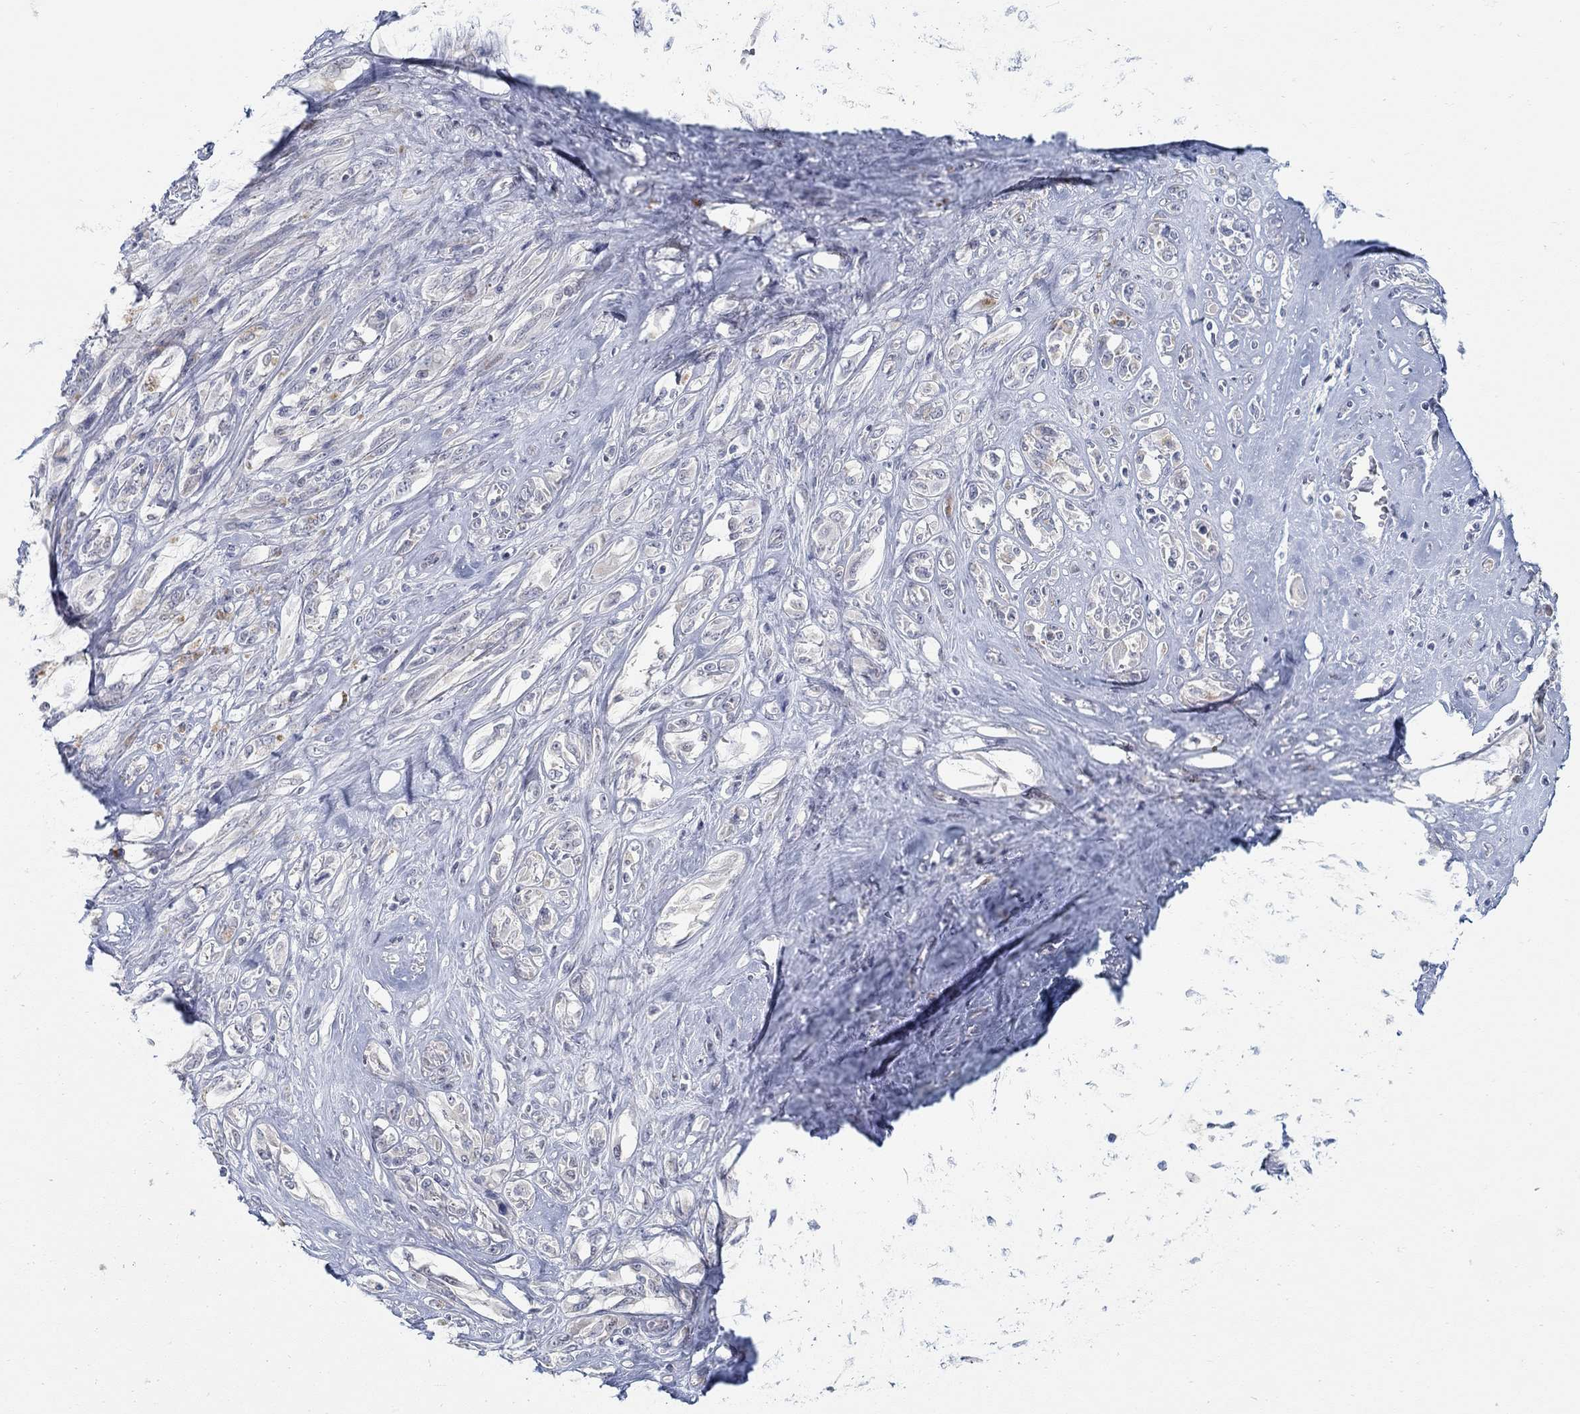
{"staining": {"intensity": "negative", "quantity": "none", "location": "none"}, "tissue": "melanoma", "cell_type": "Tumor cells", "image_type": "cancer", "snomed": [{"axis": "morphology", "description": "Malignant melanoma, NOS"}, {"axis": "topography", "description": "Skin"}], "caption": "Immunohistochemistry (IHC) of malignant melanoma displays no staining in tumor cells. Brightfield microscopy of immunohistochemistry (IHC) stained with DAB (3,3'-diaminobenzidine) (brown) and hematoxylin (blue), captured at high magnification.", "gene": "ANO7", "patient": {"sex": "female", "age": 91}}